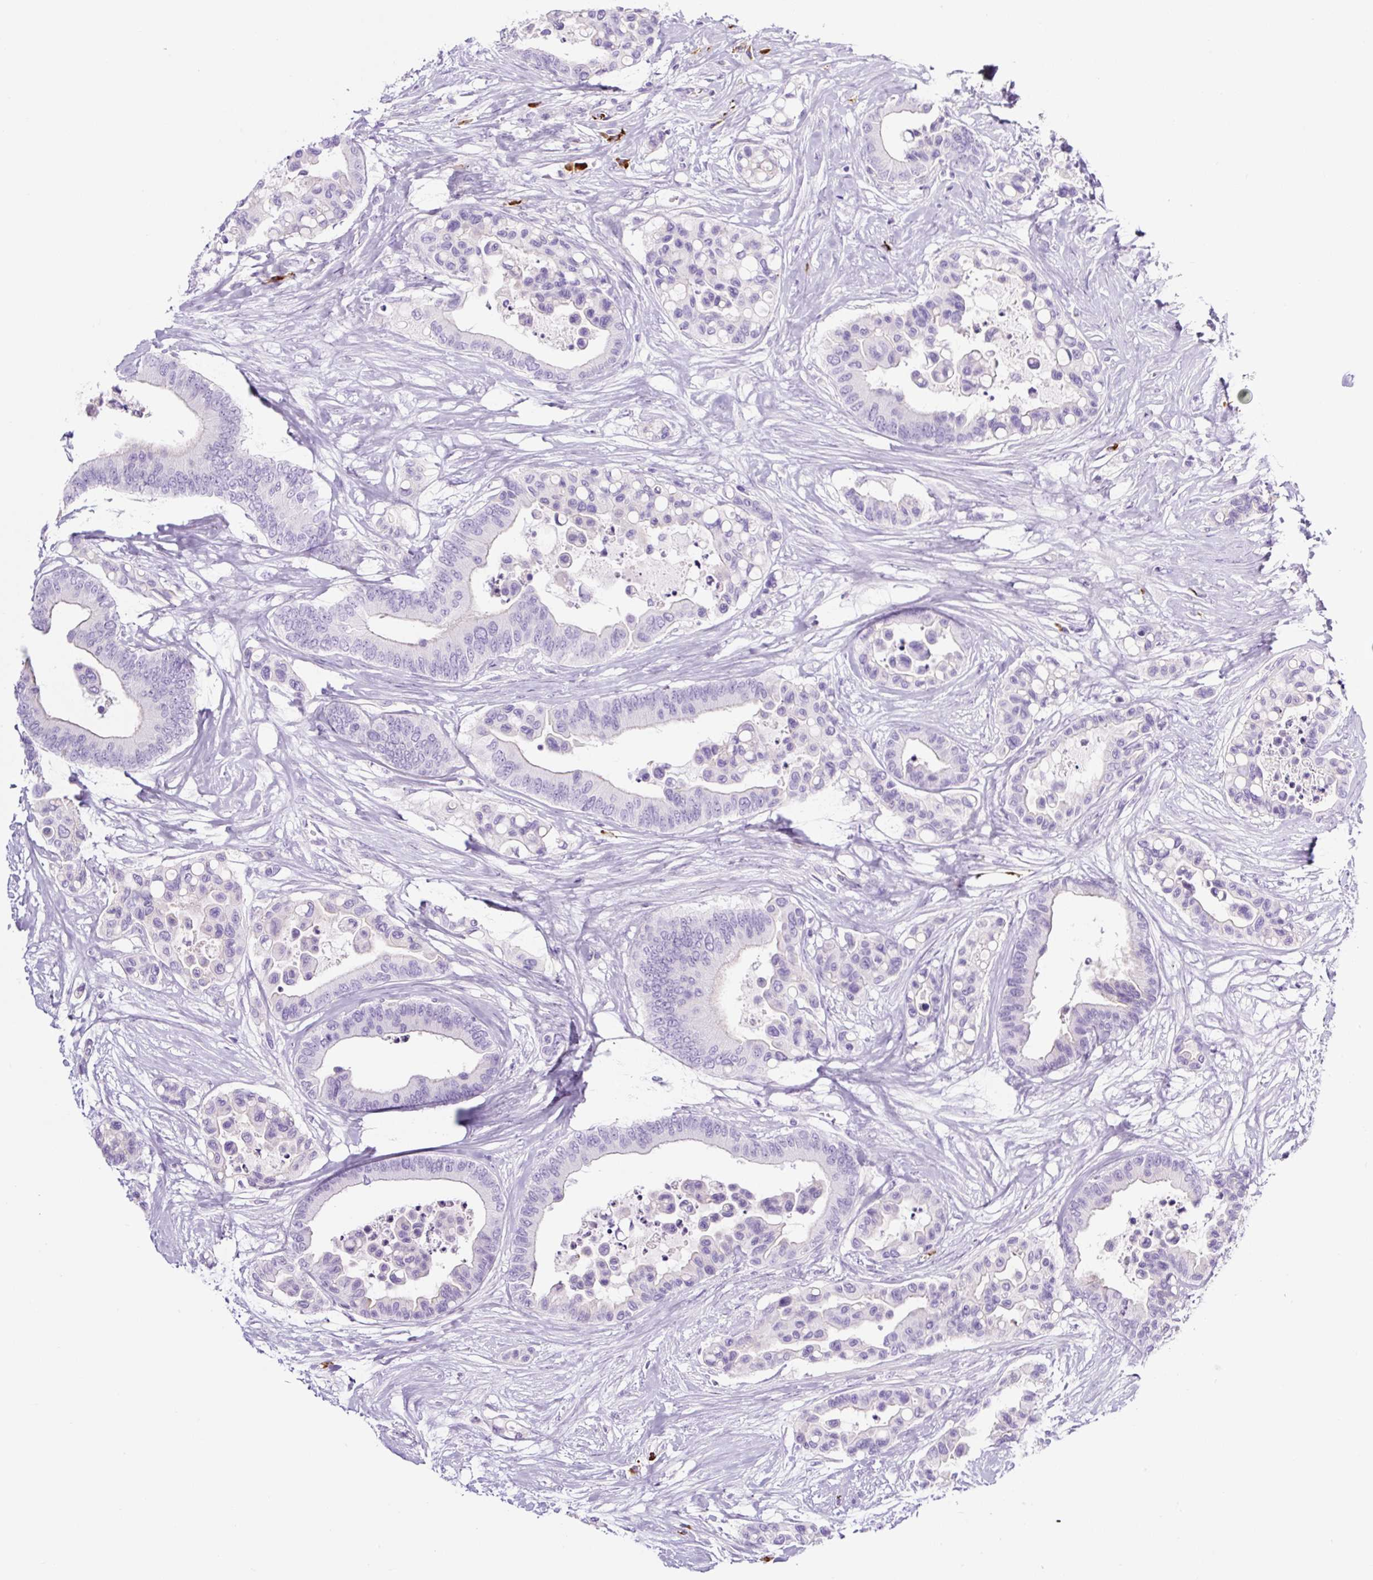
{"staining": {"intensity": "negative", "quantity": "none", "location": "none"}, "tissue": "colorectal cancer", "cell_type": "Tumor cells", "image_type": "cancer", "snomed": [{"axis": "morphology", "description": "Adenocarcinoma, NOS"}, {"axis": "topography", "description": "Colon"}], "caption": "There is no significant expression in tumor cells of colorectal cancer. (IHC, brightfield microscopy, high magnification).", "gene": "RNF212B", "patient": {"sex": "male", "age": 82}}